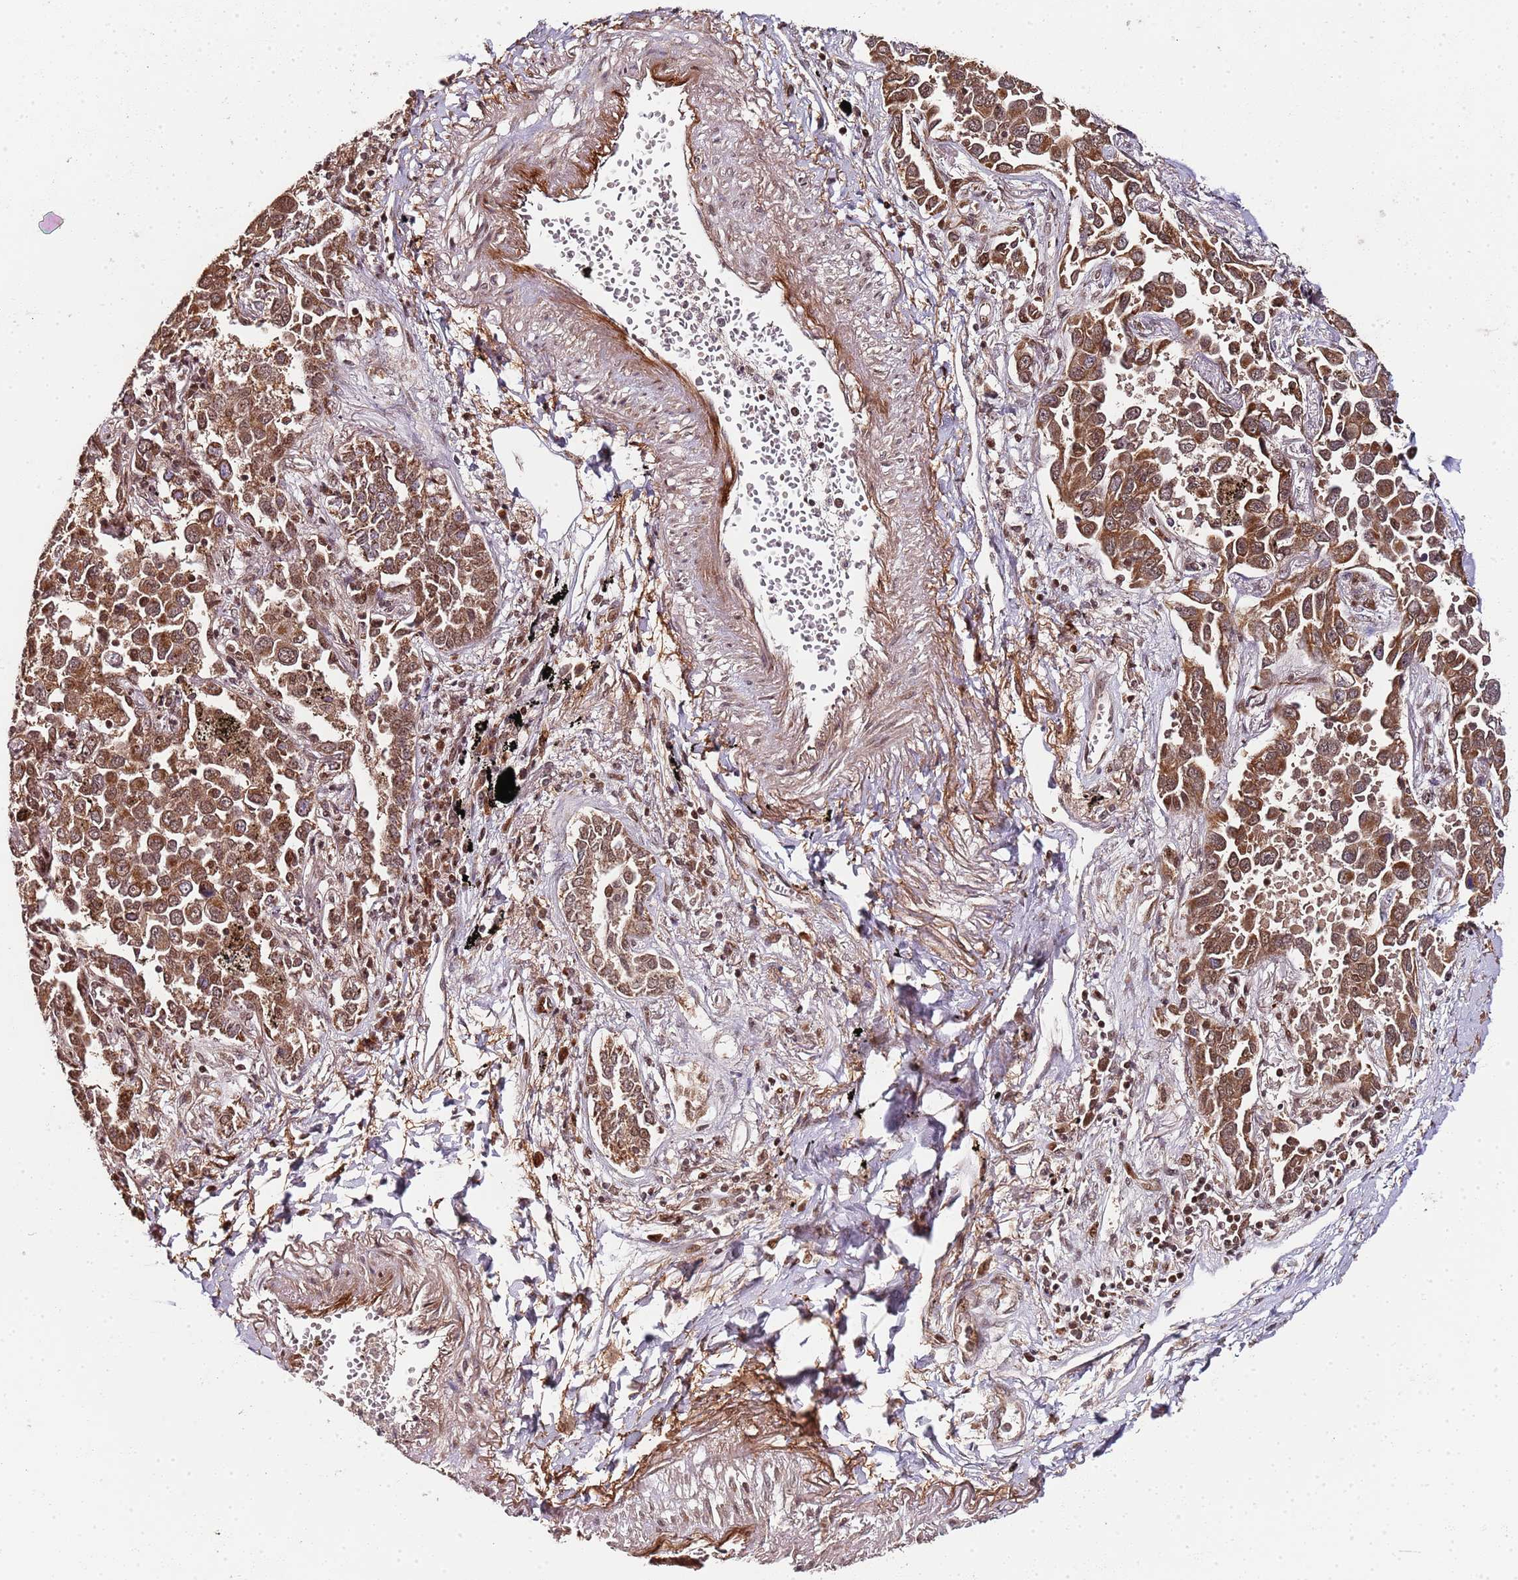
{"staining": {"intensity": "moderate", "quantity": ">75%", "location": "cytoplasmic/membranous,nuclear"}, "tissue": "lung cancer", "cell_type": "Tumor cells", "image_type": "cancer", "snomed": [{"axis": "morphology", "description": "Adenocarcinoma, NOS"}, {"axis": "topography", "description": "Lung"}], "caption": "IHC staining of lung cancer (adenocarcinoma), which displays medium levels of moderate cytoplasmic/membranous and nuclear staining in about >75% of tumor cells indicating moderate cytoplasmic/membranous and nuclear protein positivity. The staining was performed using DAB (brown) for protein detection and nuclei were counterstained in hematoxylin (blue).", "gene": "EDC3", "patient": {"sex": "male", "age": 67}}